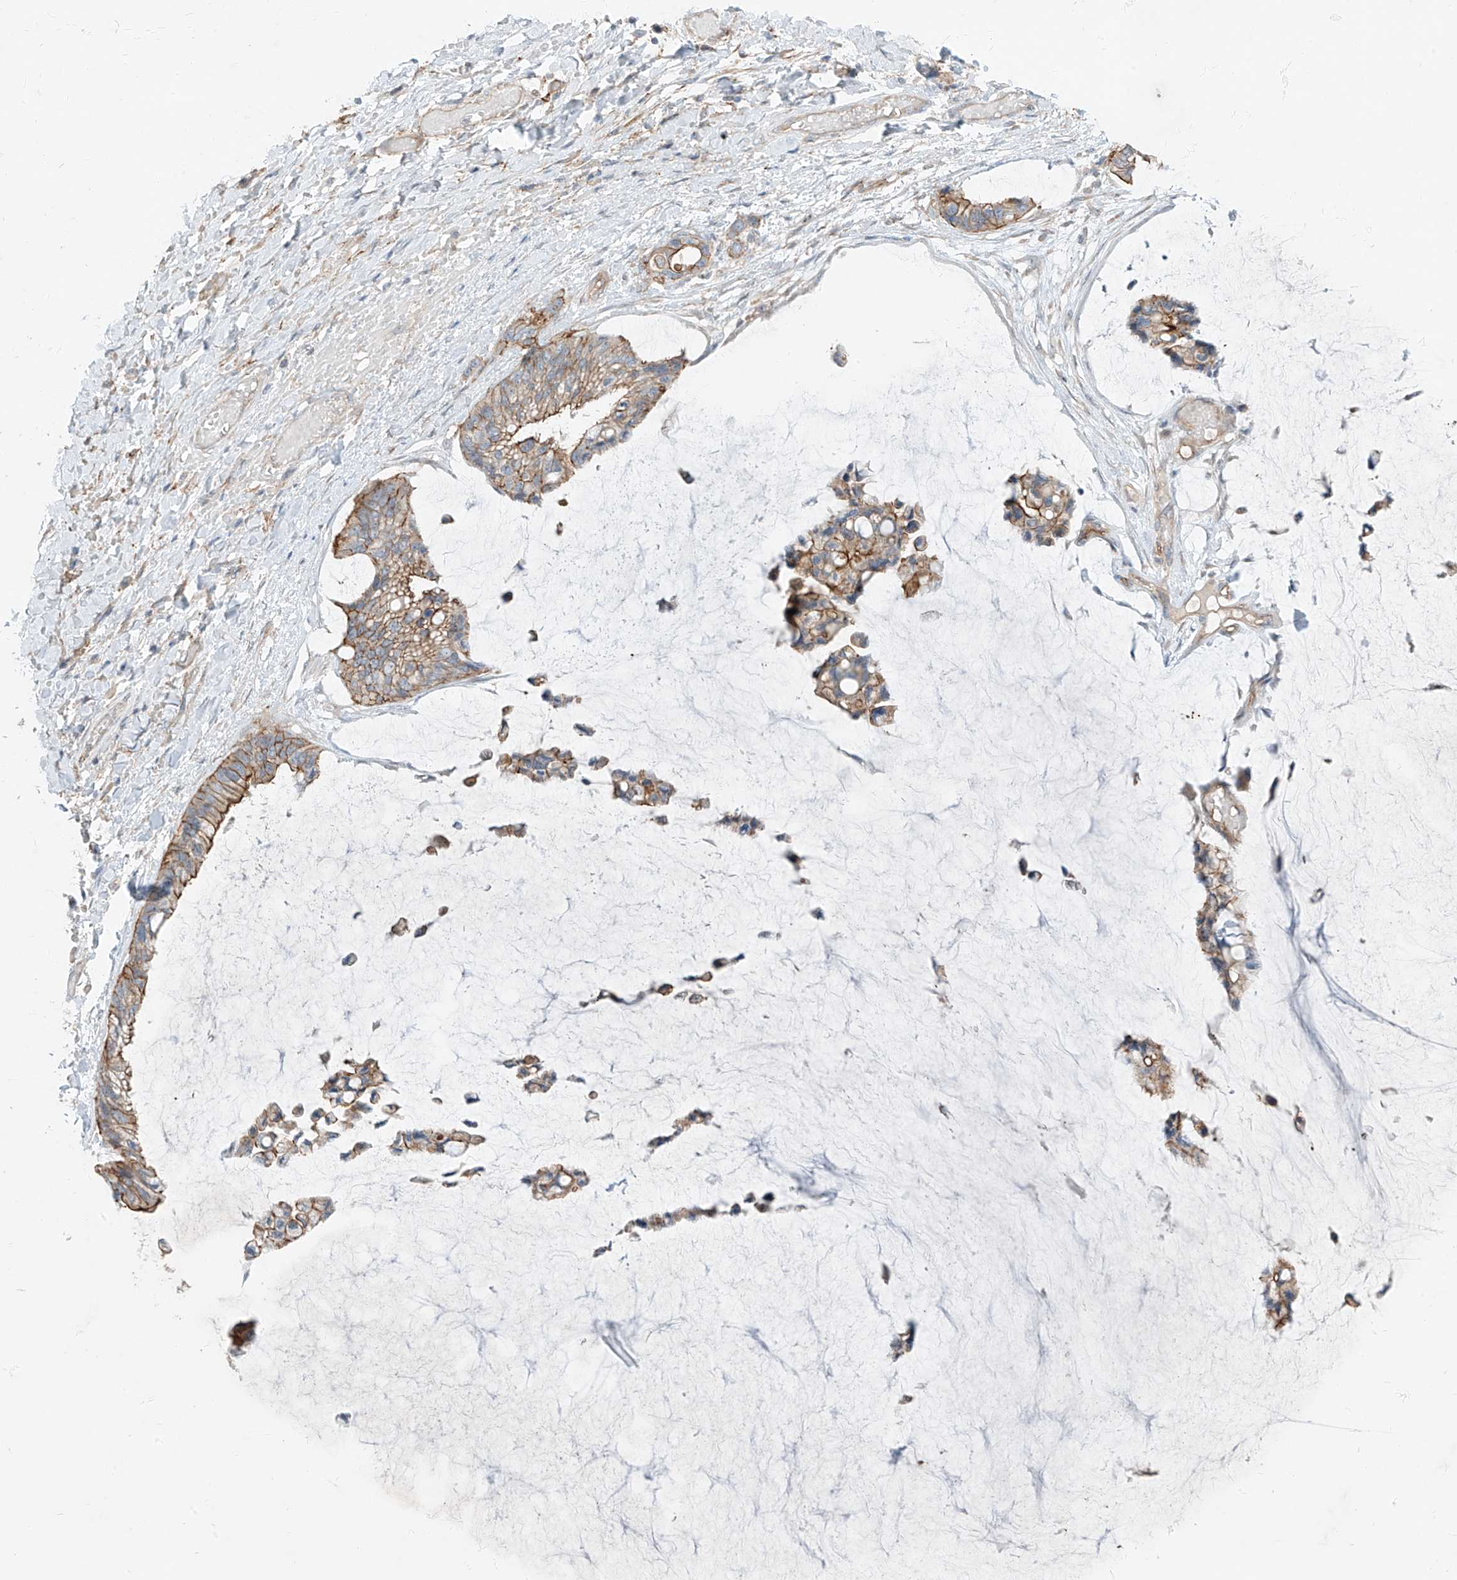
{"staining": {"intensity": "moderate", "quantity": "25%-75%", "location": "cytoplasmic/membranous"}, "tissue": "ovarian cancer", "cell_type": "Tumor cells", "image_type": "cancer", "snomed": [{"axis": "morphology", "description": "Cystadenocarcinoma, mucinous, NOS"}, {"axis": "topography", "description": "Ovary"}], "caption": "Ovarian cancer (mucinous cystadenocarcinoma) stained for a protein (brown) demonstrates moderate cytoplasmic/membranous positive expression in approximately 25%-75% of tumor cells.", "gene": "EPHX4", "patient": {"sex": "female", "age": 39}}